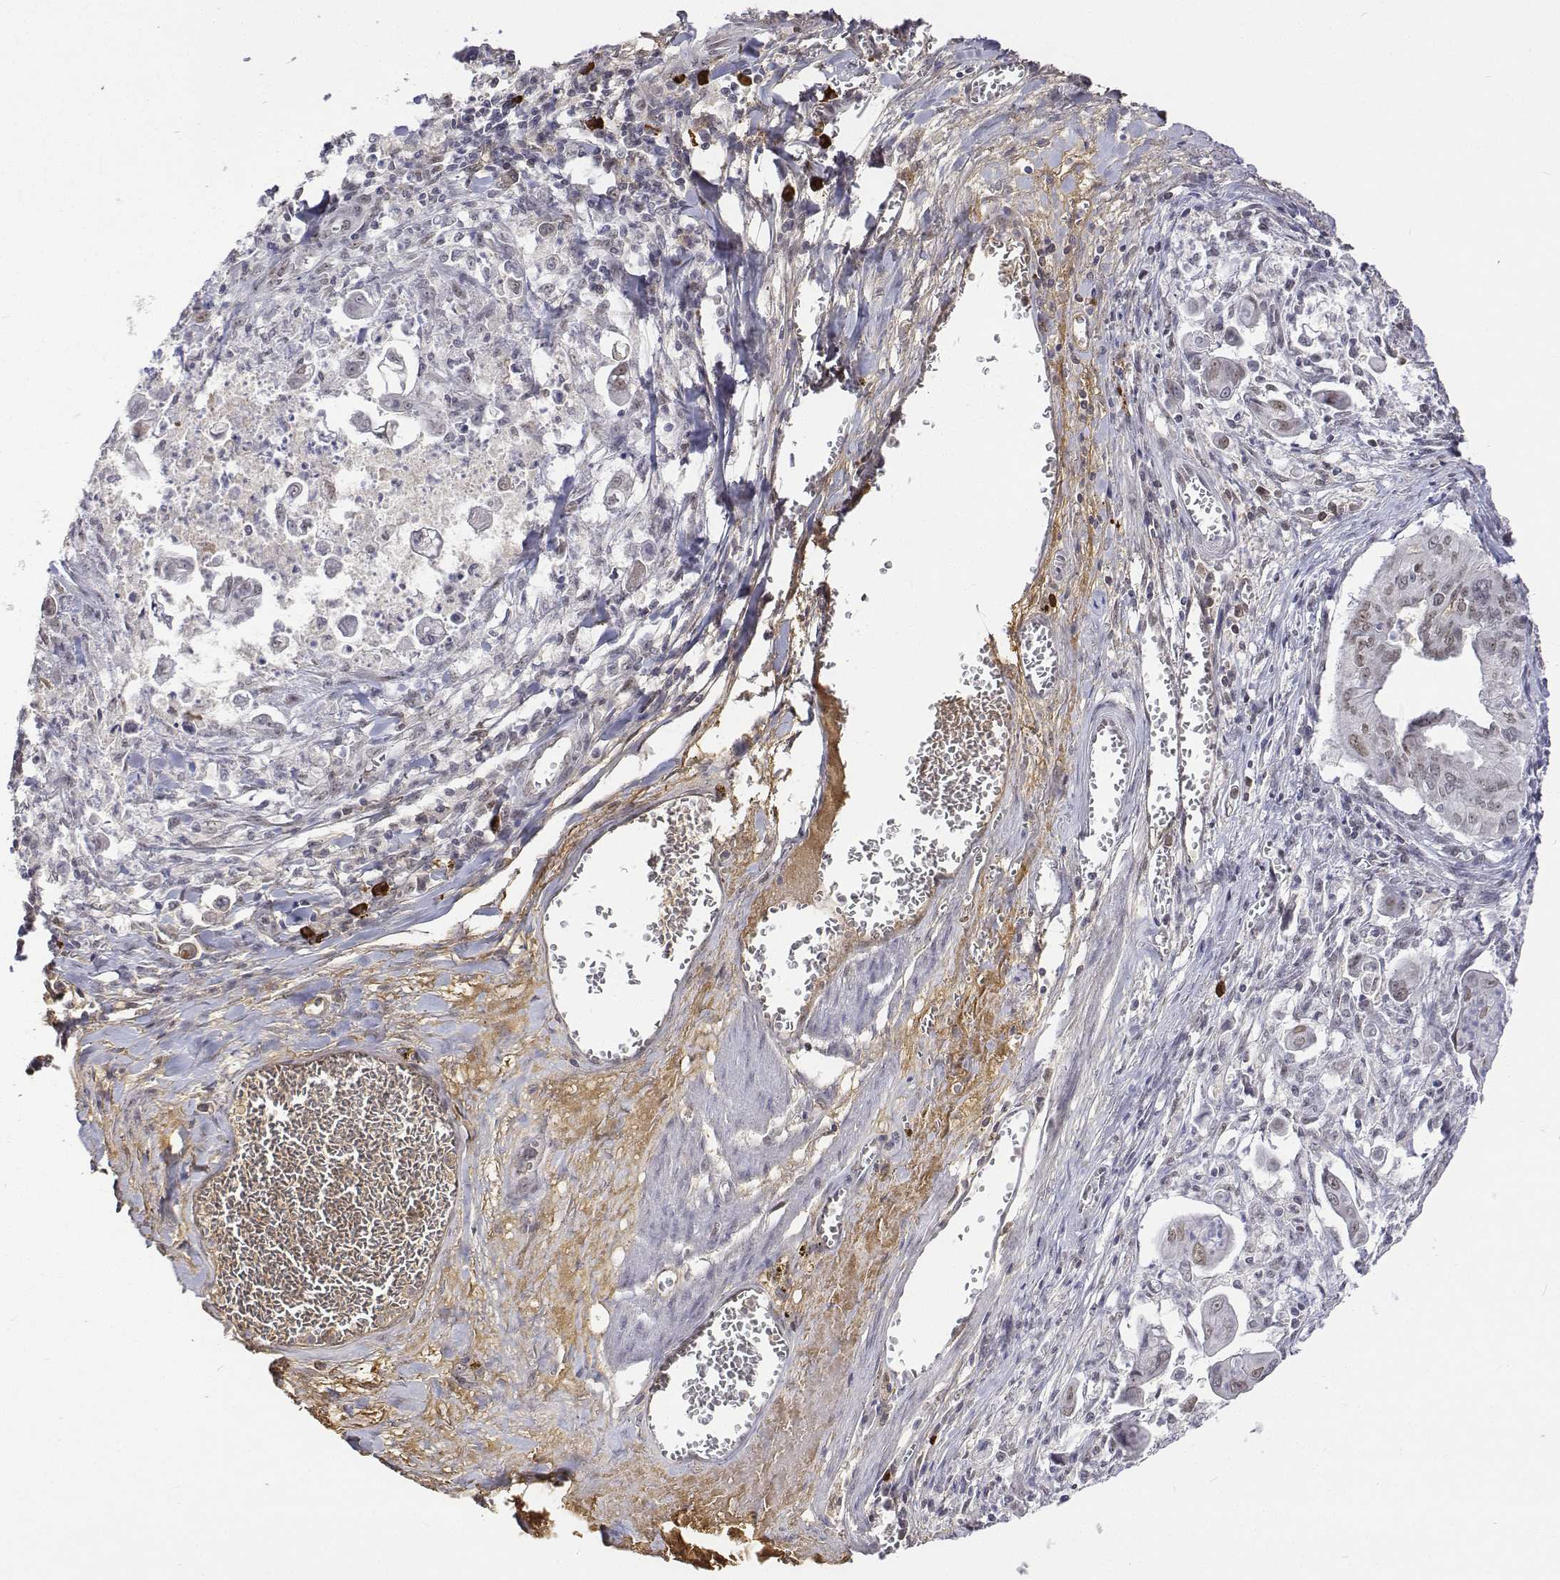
{"staining": {"intensity": "negative", "quantity": "none", "location": "none"}, "tissue": "stomach cancer", "cell_type": "Tumor cells", "image_type": "cancer", "snomed": [{"axis": "morphology", "description": "Adenocarcinoma, NOS"}, {"axis": "topography", "description": "Stomach, upper"}], "caption": "Immunohistochemistry (IHC) of stomach cancer reveals no positivity in tumor cells.", "gene": "ATRX", "patient": {"sex": "male", "age": 80}}